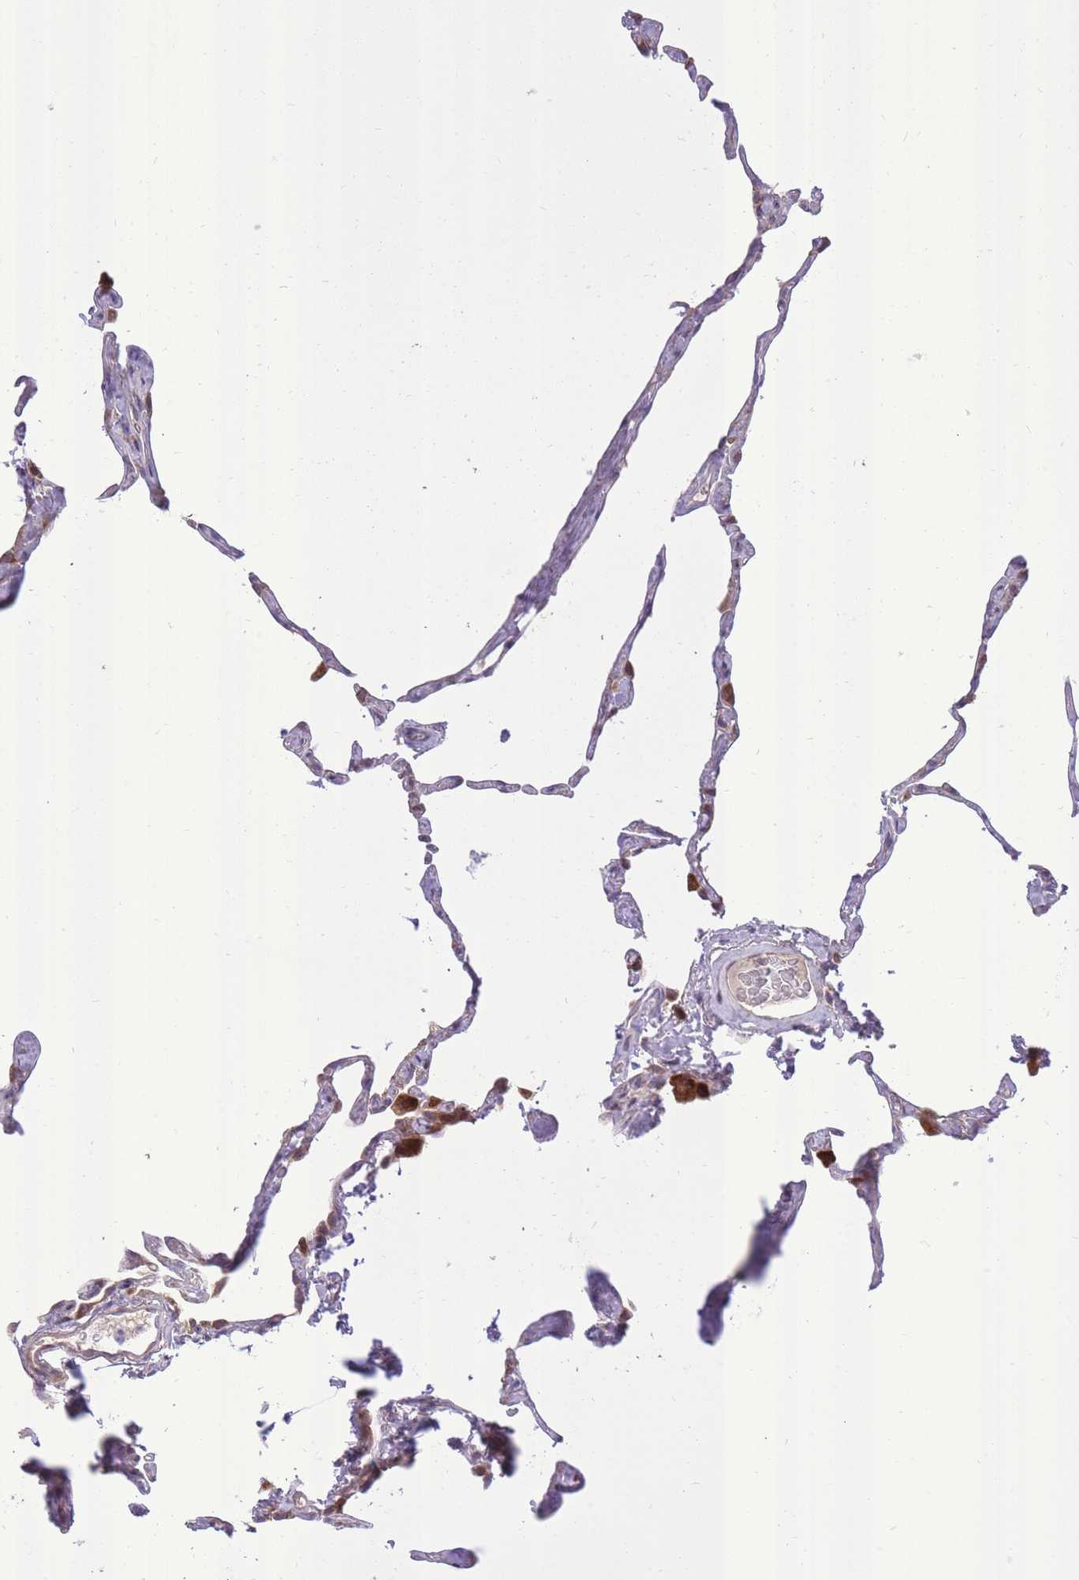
{"staining": {"intensity": "negative", "quantity": "none", "location": "none"}, "tissue": "lung", "cell_type": "Alveolar cells", "image_type": "normal", "snomed": [{"axis": "morphology", "description": "Normal tissue, NOS"}, {"axis": "topography", "description": "Lung"}], "caption": "This is a histopathology image of IHC staining of unremarkable lung, which shows no positivity in alveolar cells.", "gene": "SLC4A4", "patient": {"sex": "male", "age": 65}}